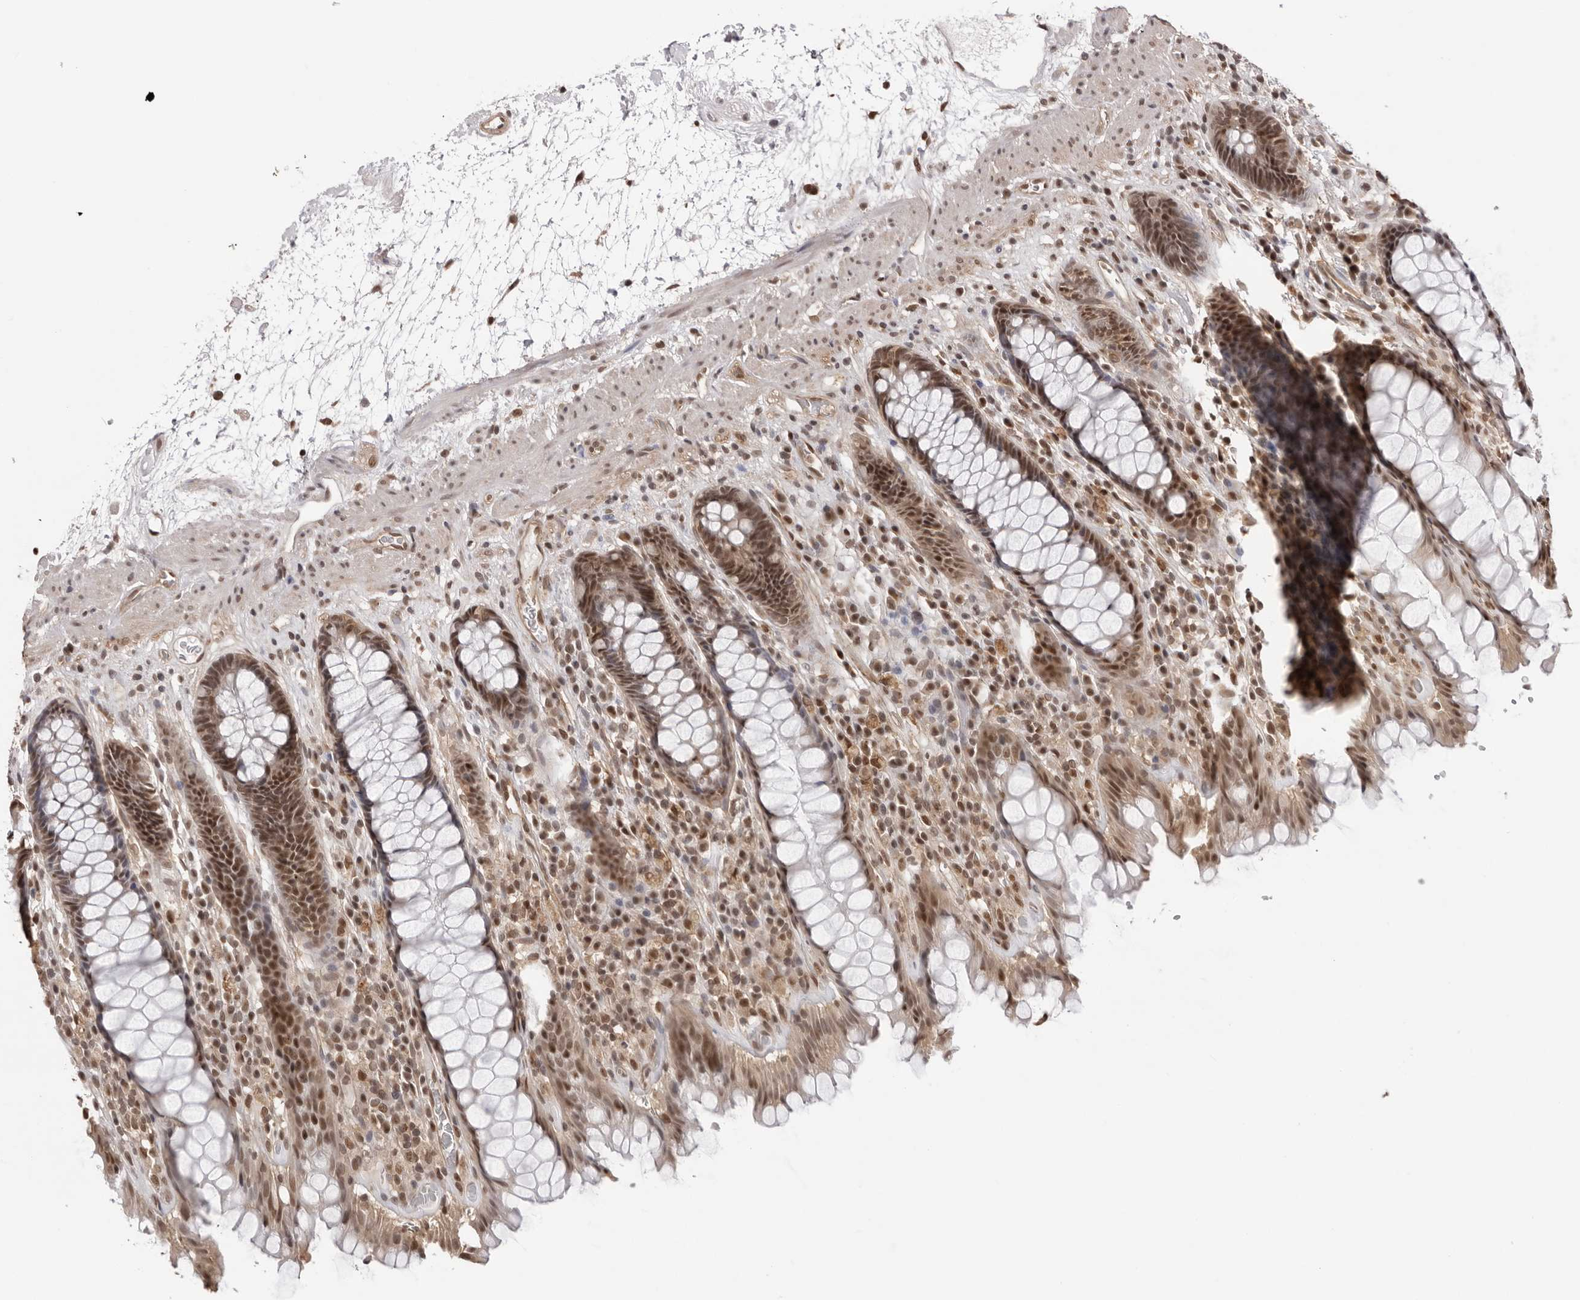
{"staining": {"intensity": "moderate", "quantity": ">75%", "location": "cytoplasmic/membranous,nuclear"}, "tissue": "rectum", "cell_type": "Glandular cells", "image_type": "normal", "snomed": [{"axis": "morphology", "description": "Normal tissue, NOS"}, {"axis": "topography", "description": "Rectum"}], "caption": "Moderate cytoplasmic/membranous,nuclear positivity is identified in about >75% of glandular cells in benign rectum.", "gene": "SDE2", "patient": {"sex": "male", "age": 64}}